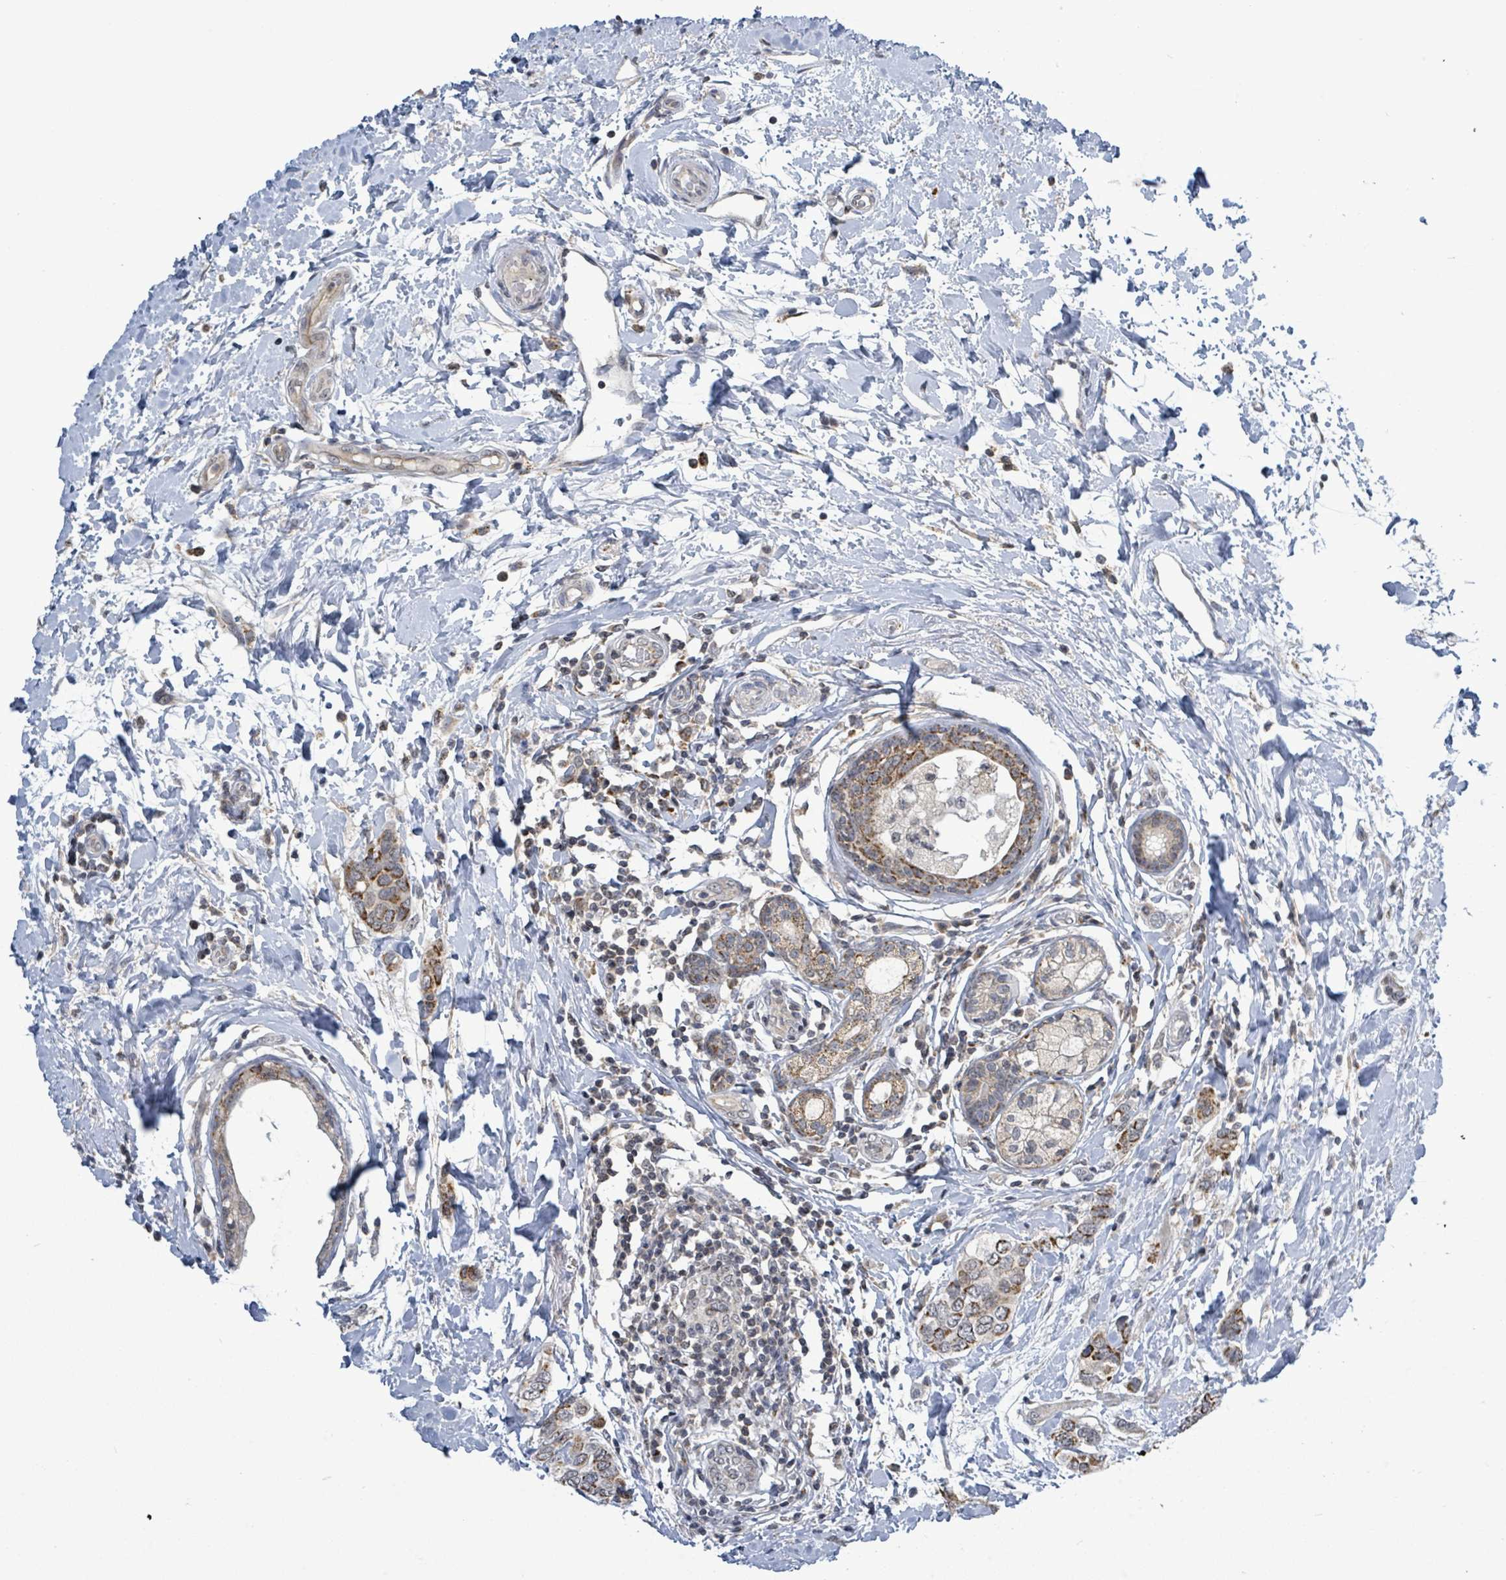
{"staining": {"intensity": "moderate", "quantity": ">75%", "location": "cytoplasmic/membranous"}, "tissue": "breast cancer", "cell_type": "Tumor cells", "image_type": "cancer", "snomed": [{"axis": "morphology", "description": "Lobular carcinoma"}, {"axis": "topography", "description": "Breast"}], "caption": "A brown stain highlights moderate cytoplasmic/membranous positivity of a protein in breast cancer tumor cells.", "gene": "COQ10B", "patient": {"sex": "female", "age": 51}}